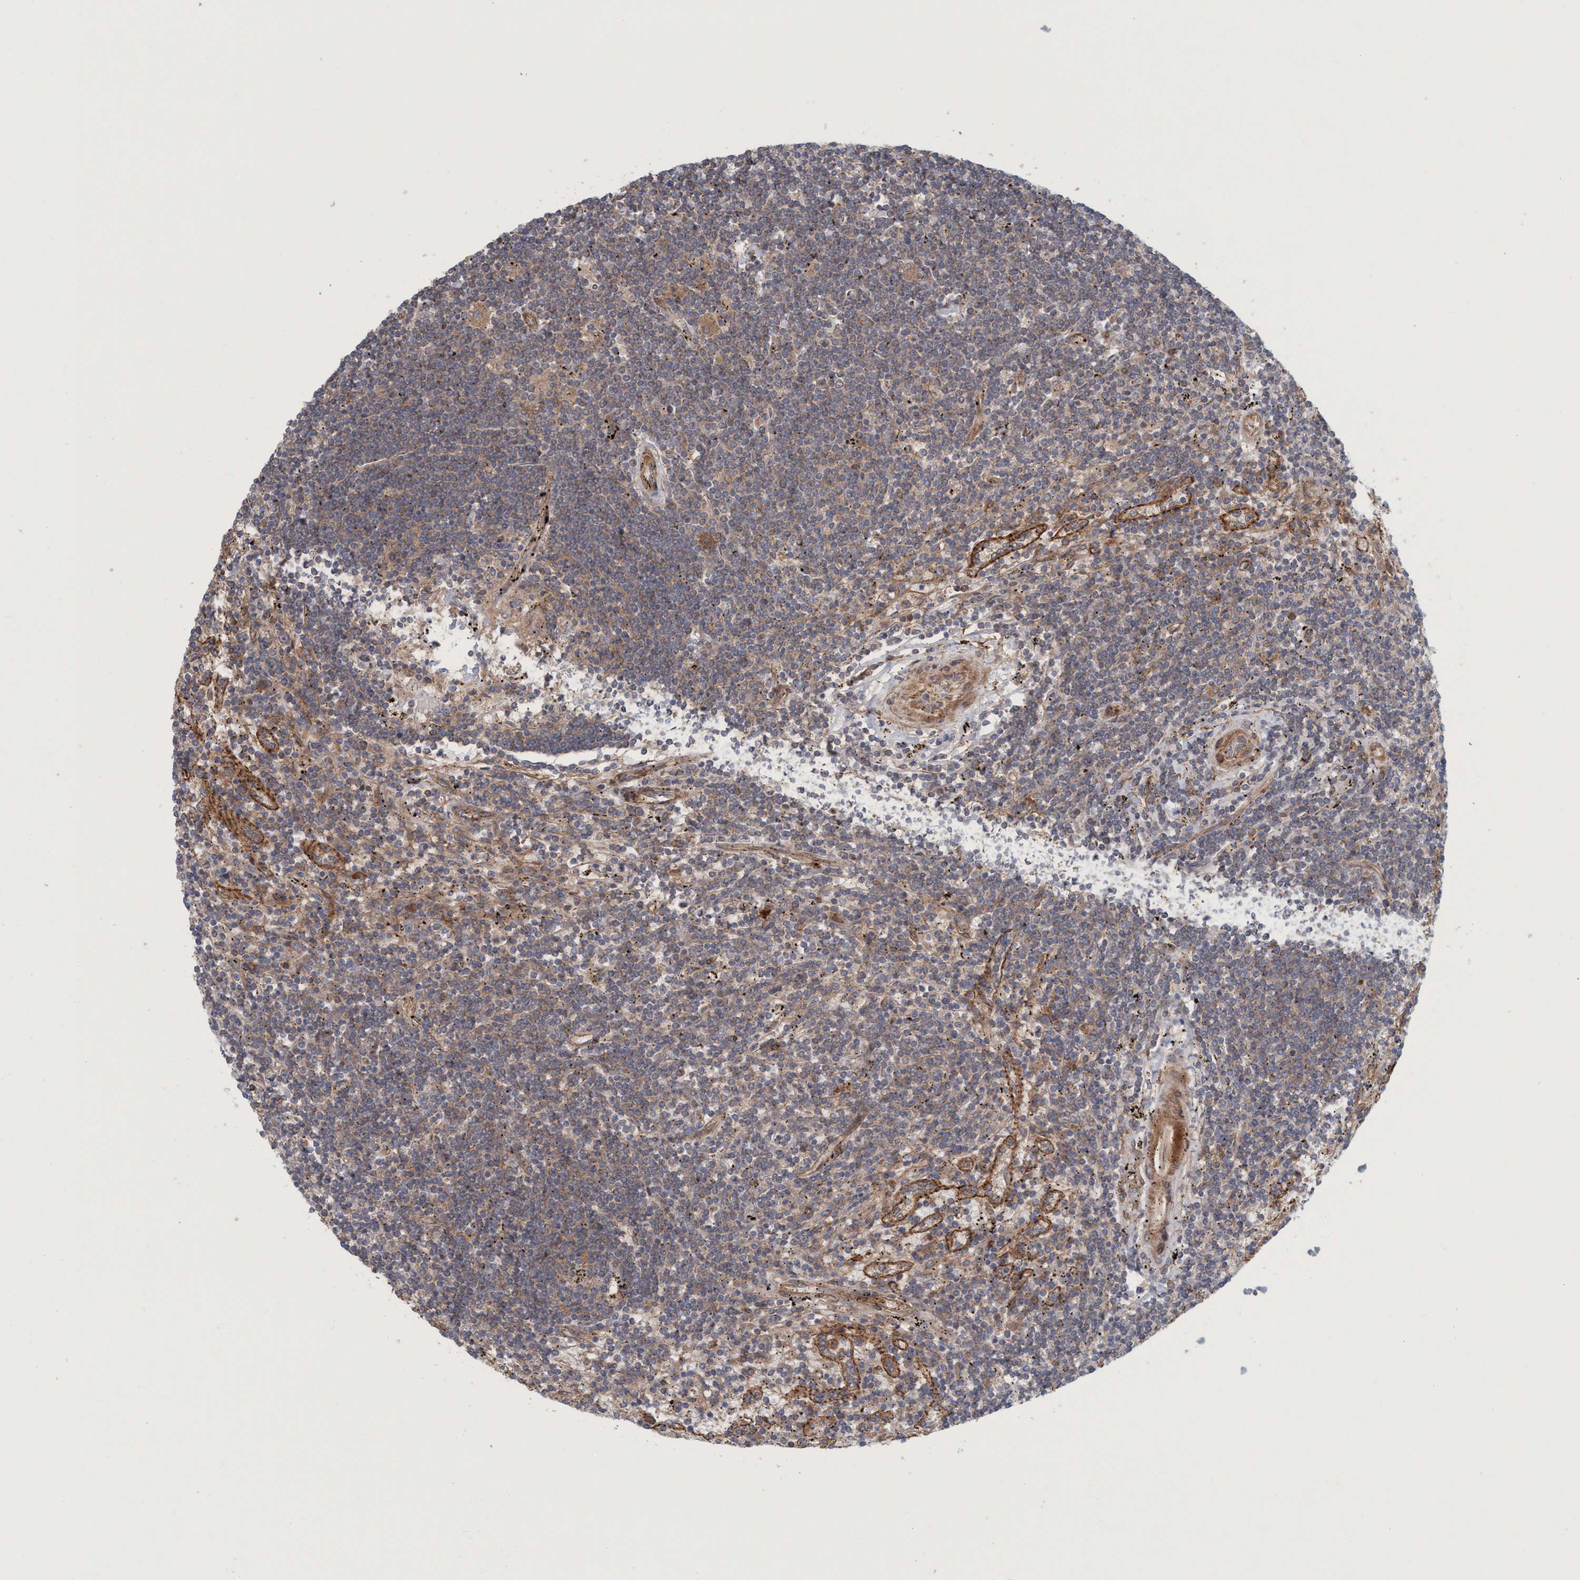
{"staining": {"intensity": "weak", "quantity": "25%-75%", "location": "cytoplasmic/membranous"}, "tissue": "lymphoma", "cell_type": "Tumor cells", "image_type": "cancer", "snomed": [{"axis": "morphology", "description": "Malignant lymphoma, non-Hodgkin's type, Low grade"}, {"axis": "topography", "description": "Spleen"}], "caption": "The histopathology image reveals a brown stain indicating the presence of a protein in the cytoplasmic/membranous of tumor cells in lymphoma.", "gene": "SPECC1", "patient": {"sex": "male", "age": 76}}